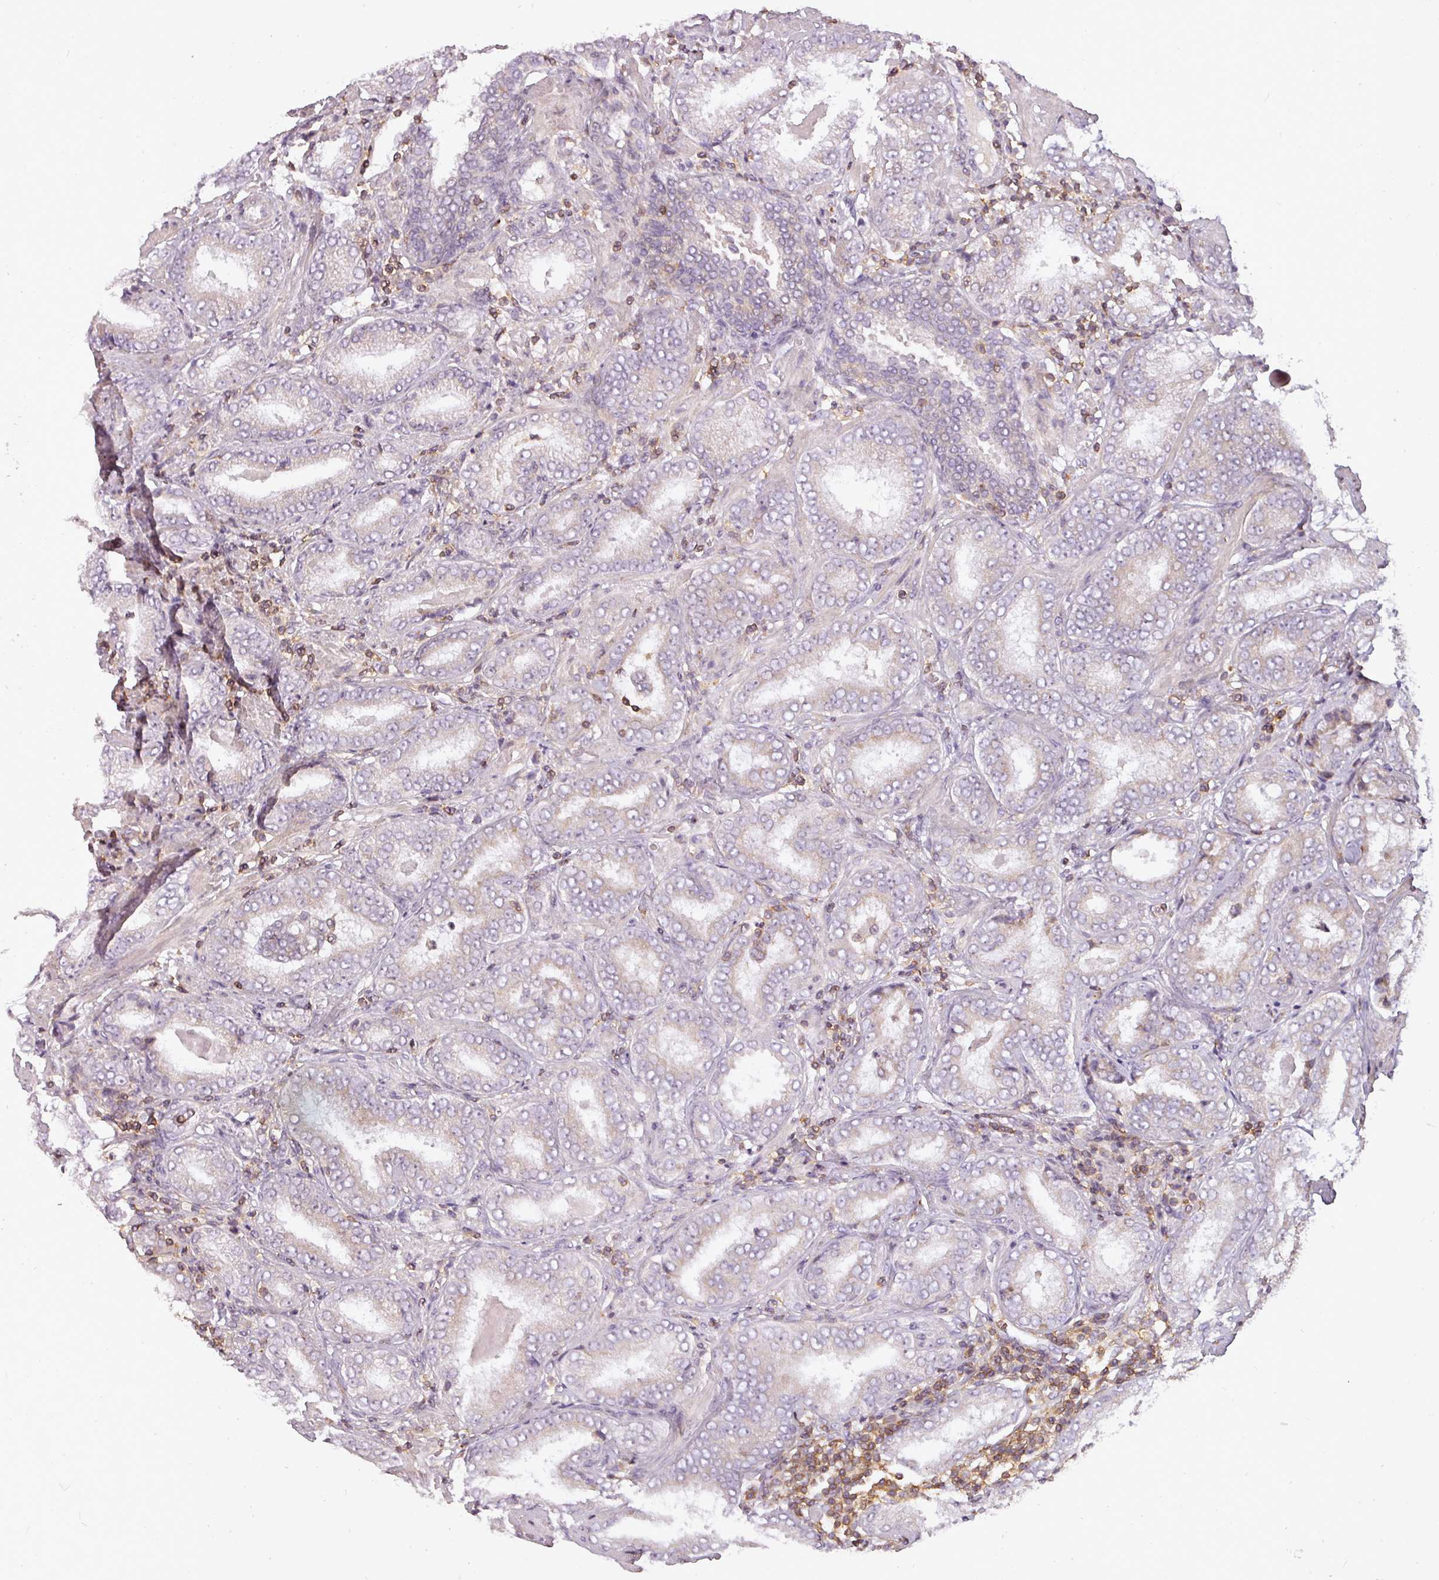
{"staining": {"intensity": "negative", "quantity": "none", "location": "none"}, "tissue": "prostate cancer", "cell_type": "Tumor cells", "image_type": "cancer", "snomed": [{"axis": "morphology", "description": "Adenocarcinoma, High grade"}, {"axis": "topography", "description": "Prostate"}], "caption": "Immunohistochemistry image of prostate high-grade adenocarcinoma stained for a protein (brown), which reveals no positivity in tumor cells. The staining is performed using DAB (3,3'-diaminobenzidine) brown chromogen with nuclei counter-stained in using hematoxylin.", "gene": "STK4", "patient": {"sex": "male", "age": 72}}